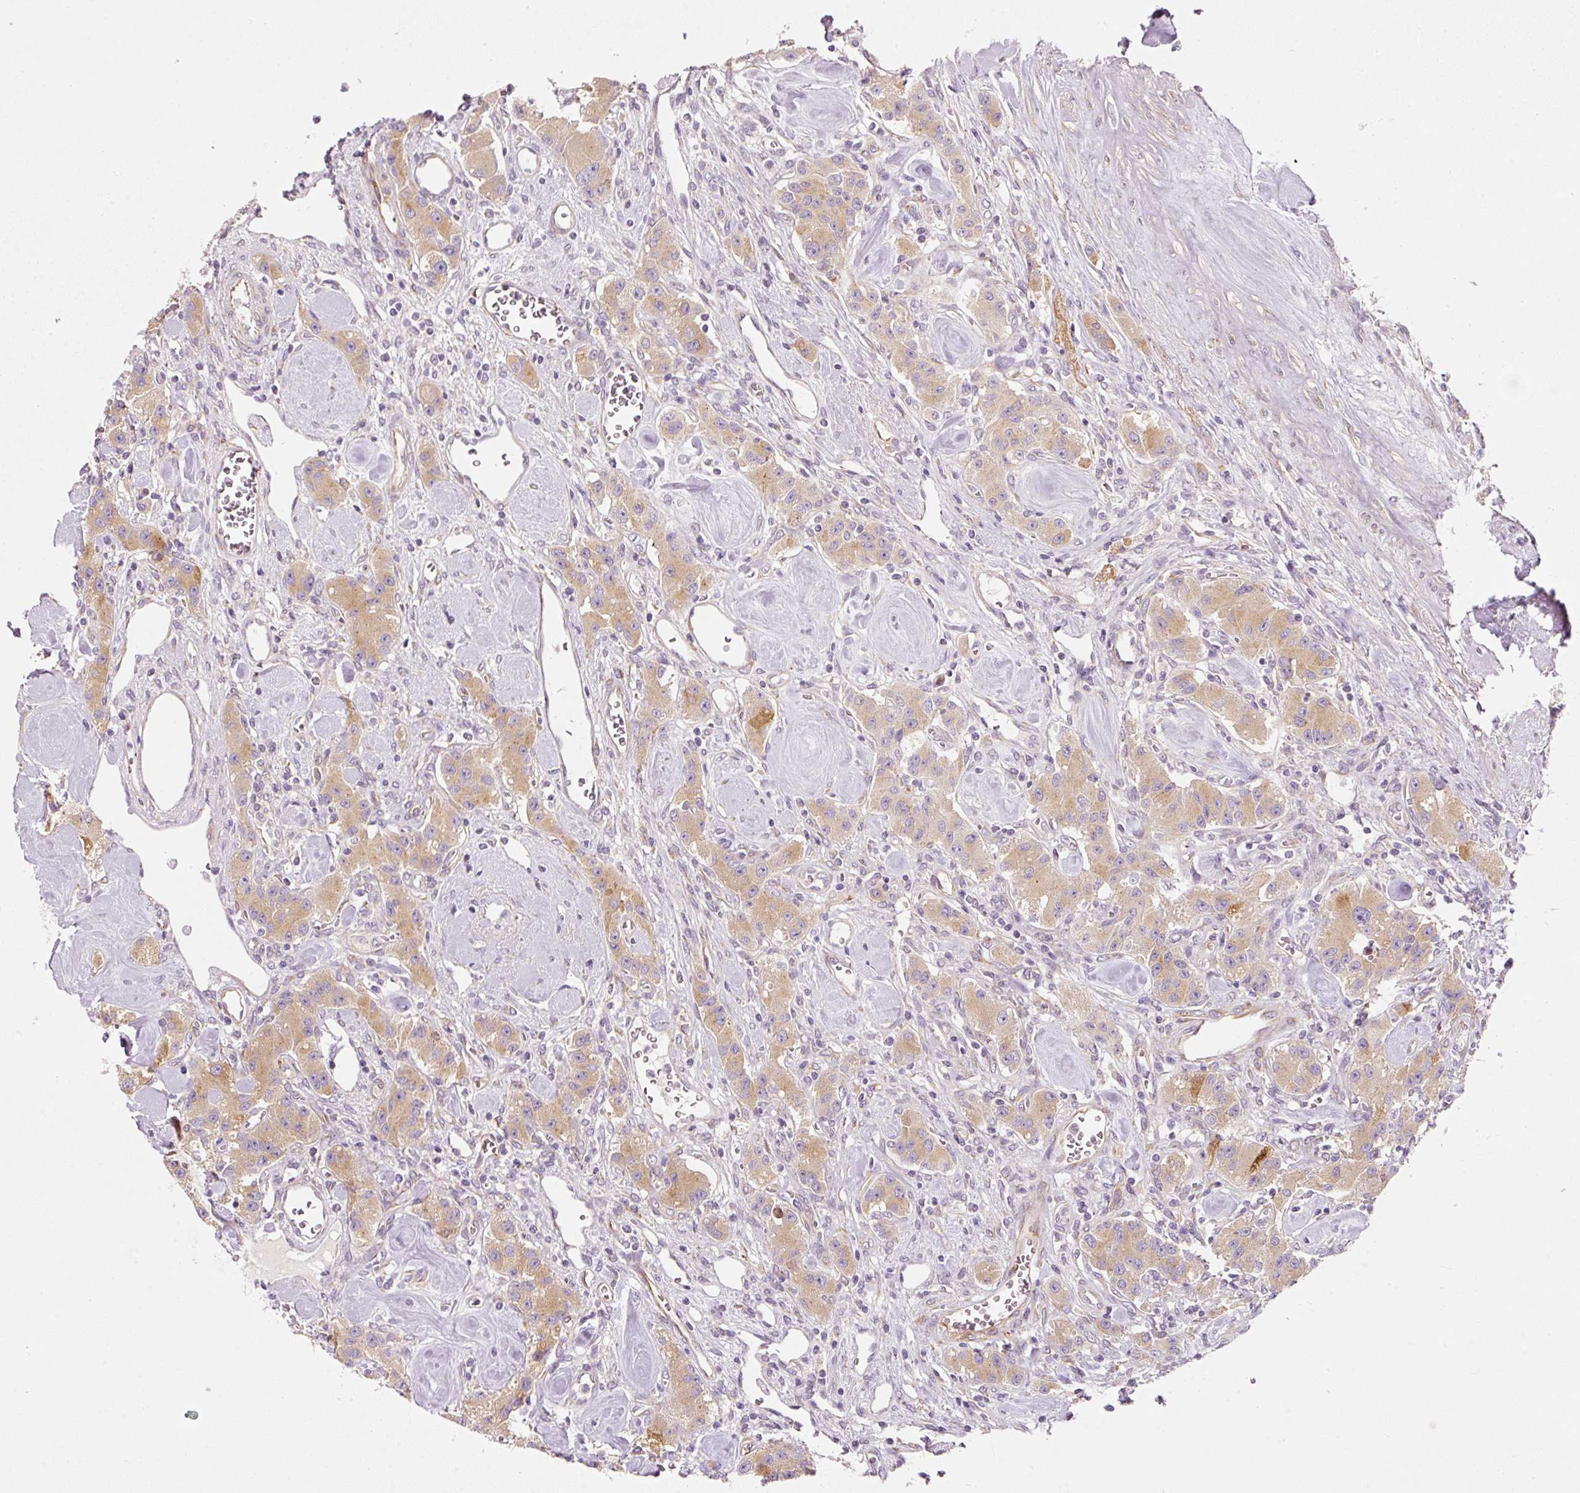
{"staining": {"intensity": "weak", "quantity": ">75%", "location": "cytoplasmic/membranous"}, "tissue": "carcinoid", "cell_type": "Tumor cells", "image_type": "cancer", "snomed": [{"axis": "morphology", "description": "Carcinoid, malignant, NOS"}, {"axis": "topography", "description": "Pancreas"}], "caption": "Carcinoid (malignant) stained with DAB IHC displays low levels of weak cytoplasmic/membranous expression in approximately >75% of tumor cells.", "gene": "RNF167", "patient": {"sex": "male", "age": 41}}